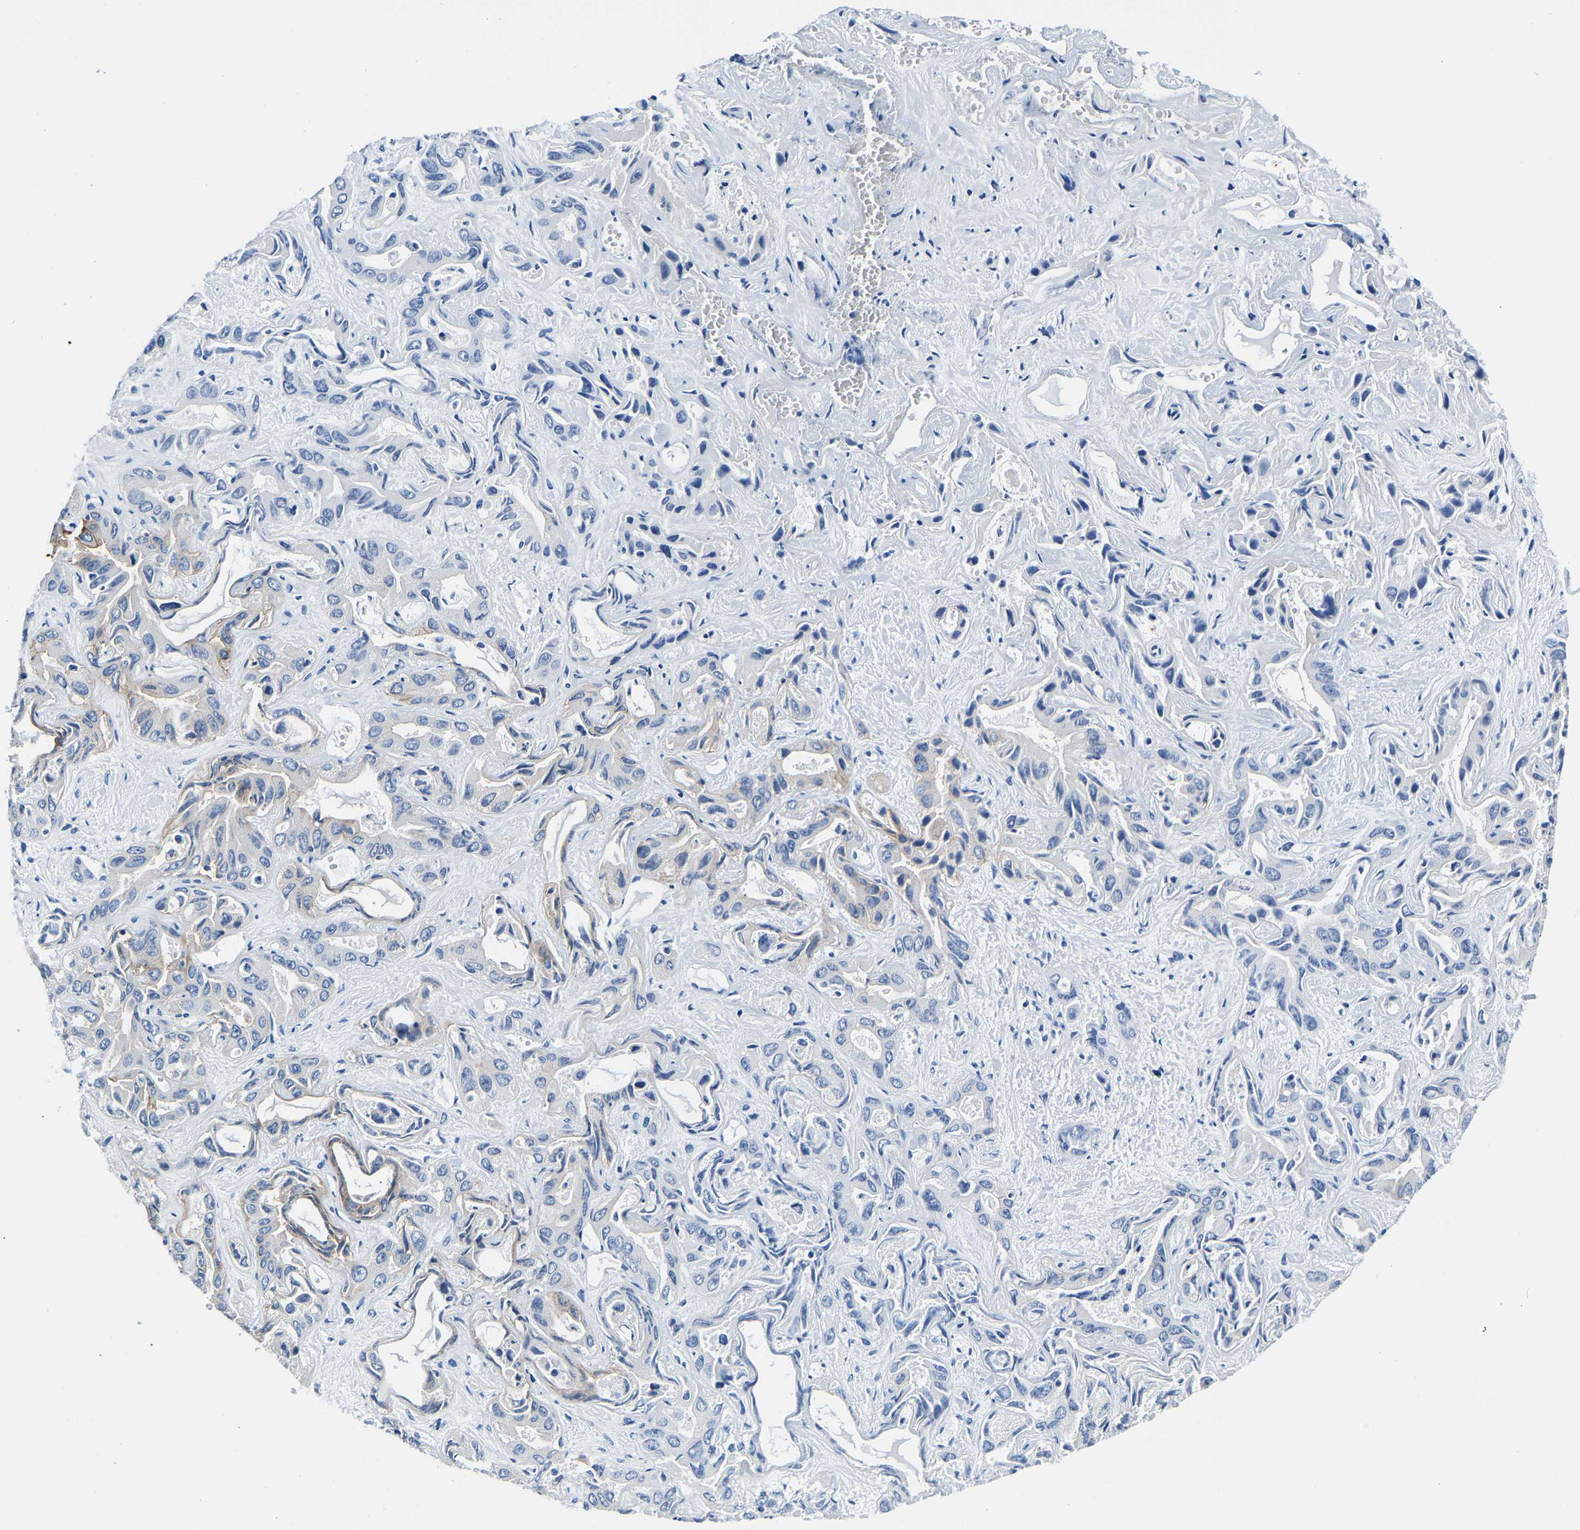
{"staining": {"intensity": "negative", "quantity": "none", "location": "none"}, "tissue": "liver cancer", "cell_type": "Tumor cells", "image_type": "cancer", "snomed": [{"axis": "morphology", "description": "Cholangiocarcinoma"}, {"axis": "topography", "description": "Liver"}], "caption": "A micrograph of human liver cholangiocarcinoma is negative for staining in tumor cells.", "gene": "ACO1", "patient": {"sex": "female", "age": 52}}